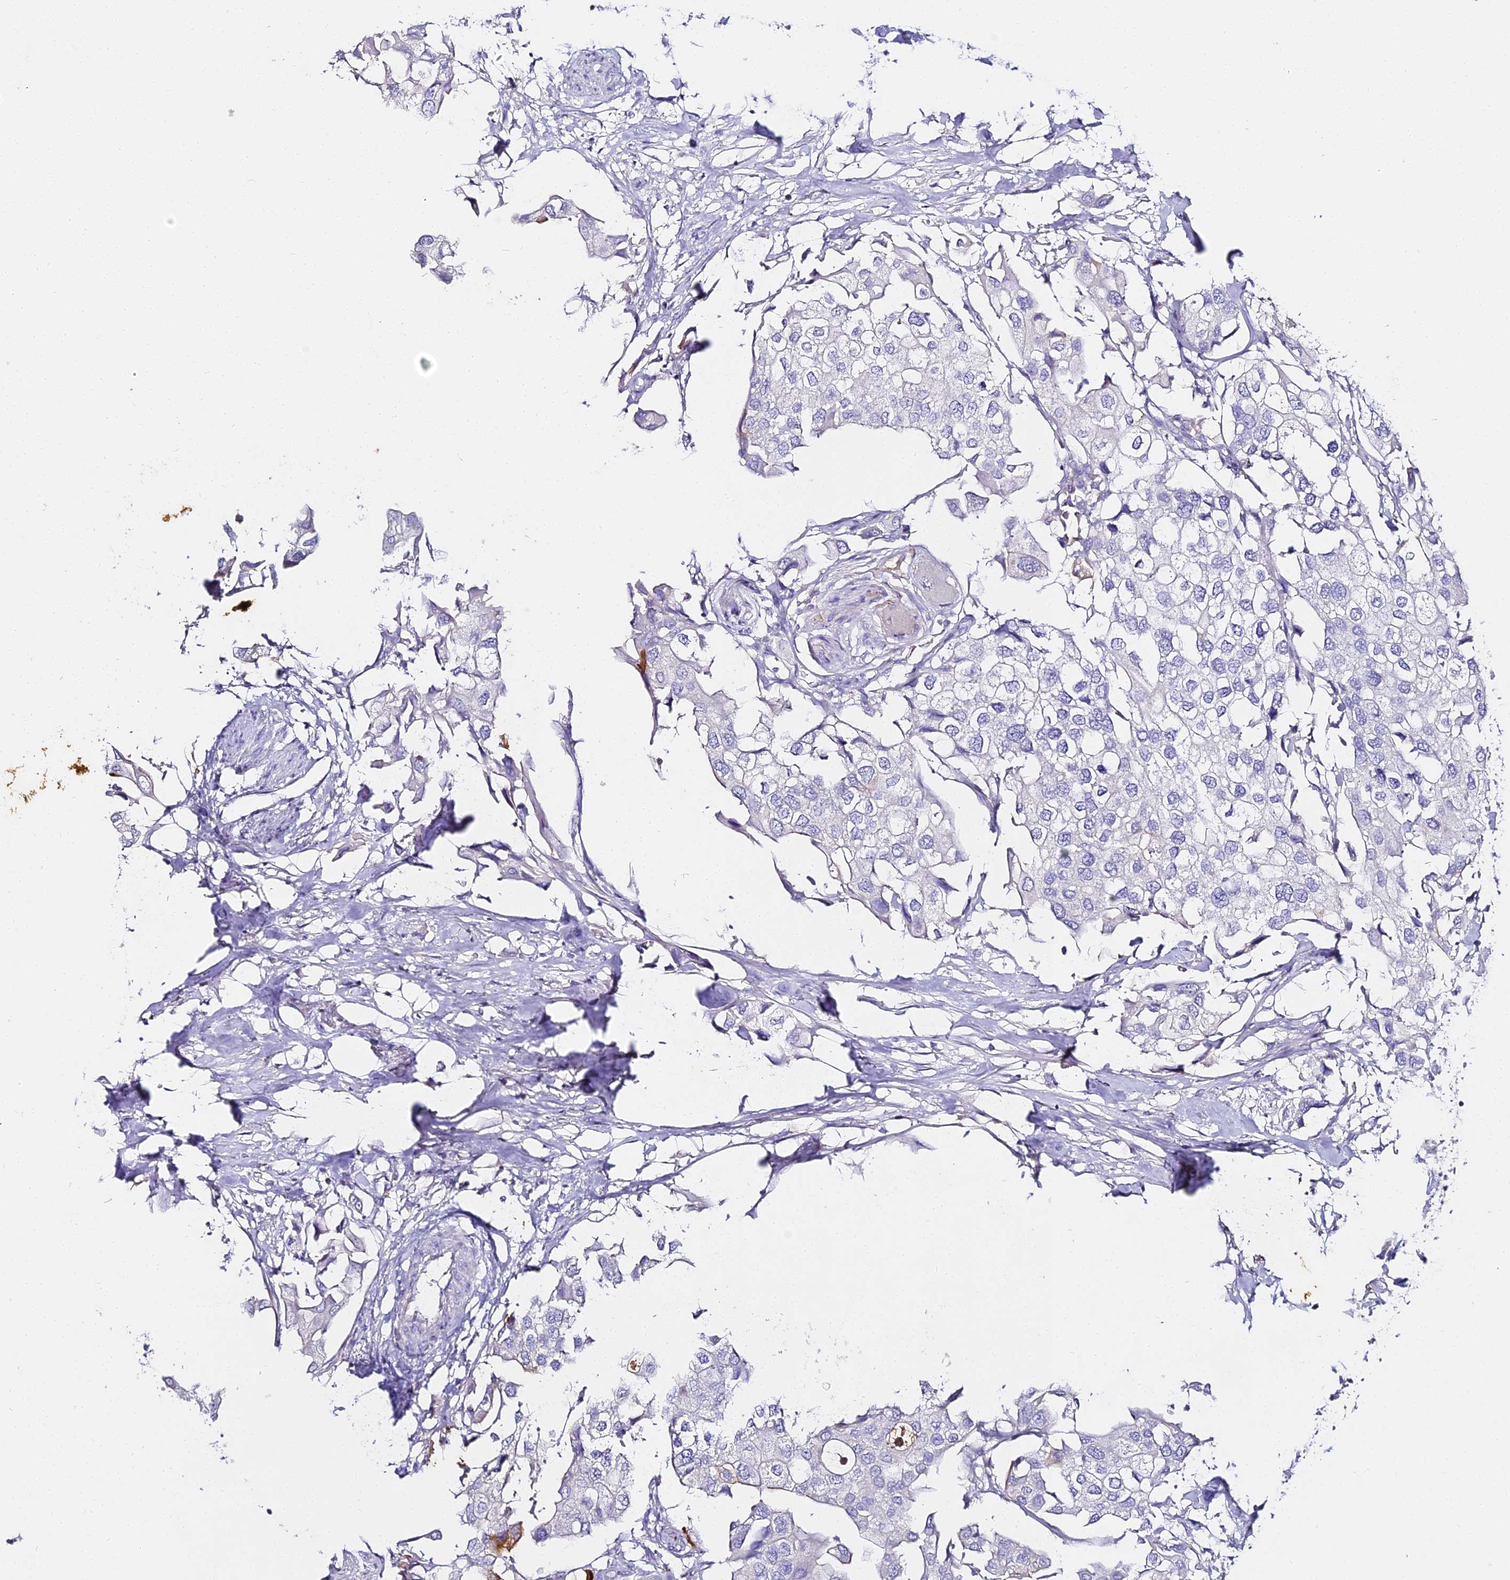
{"staining": {"intensity": "negative", "quantity": "none", "location": "none"}, "tissue": "urothelial cancer", "cell_type": "Tumor cells", "image_type": "cancer", "snomed": [{"axis": "morphology", "description": "Urothelial carcinoma, High grade"}, {"axis": "topography", "description": "Urinary bladder"}], "caption": "Histopathology image shows no protein expression in tumor cells of high-grade urothelial carcinoma tissue.", "gene": "ALPG", "patient": {"sex": "male", "age": 64}}